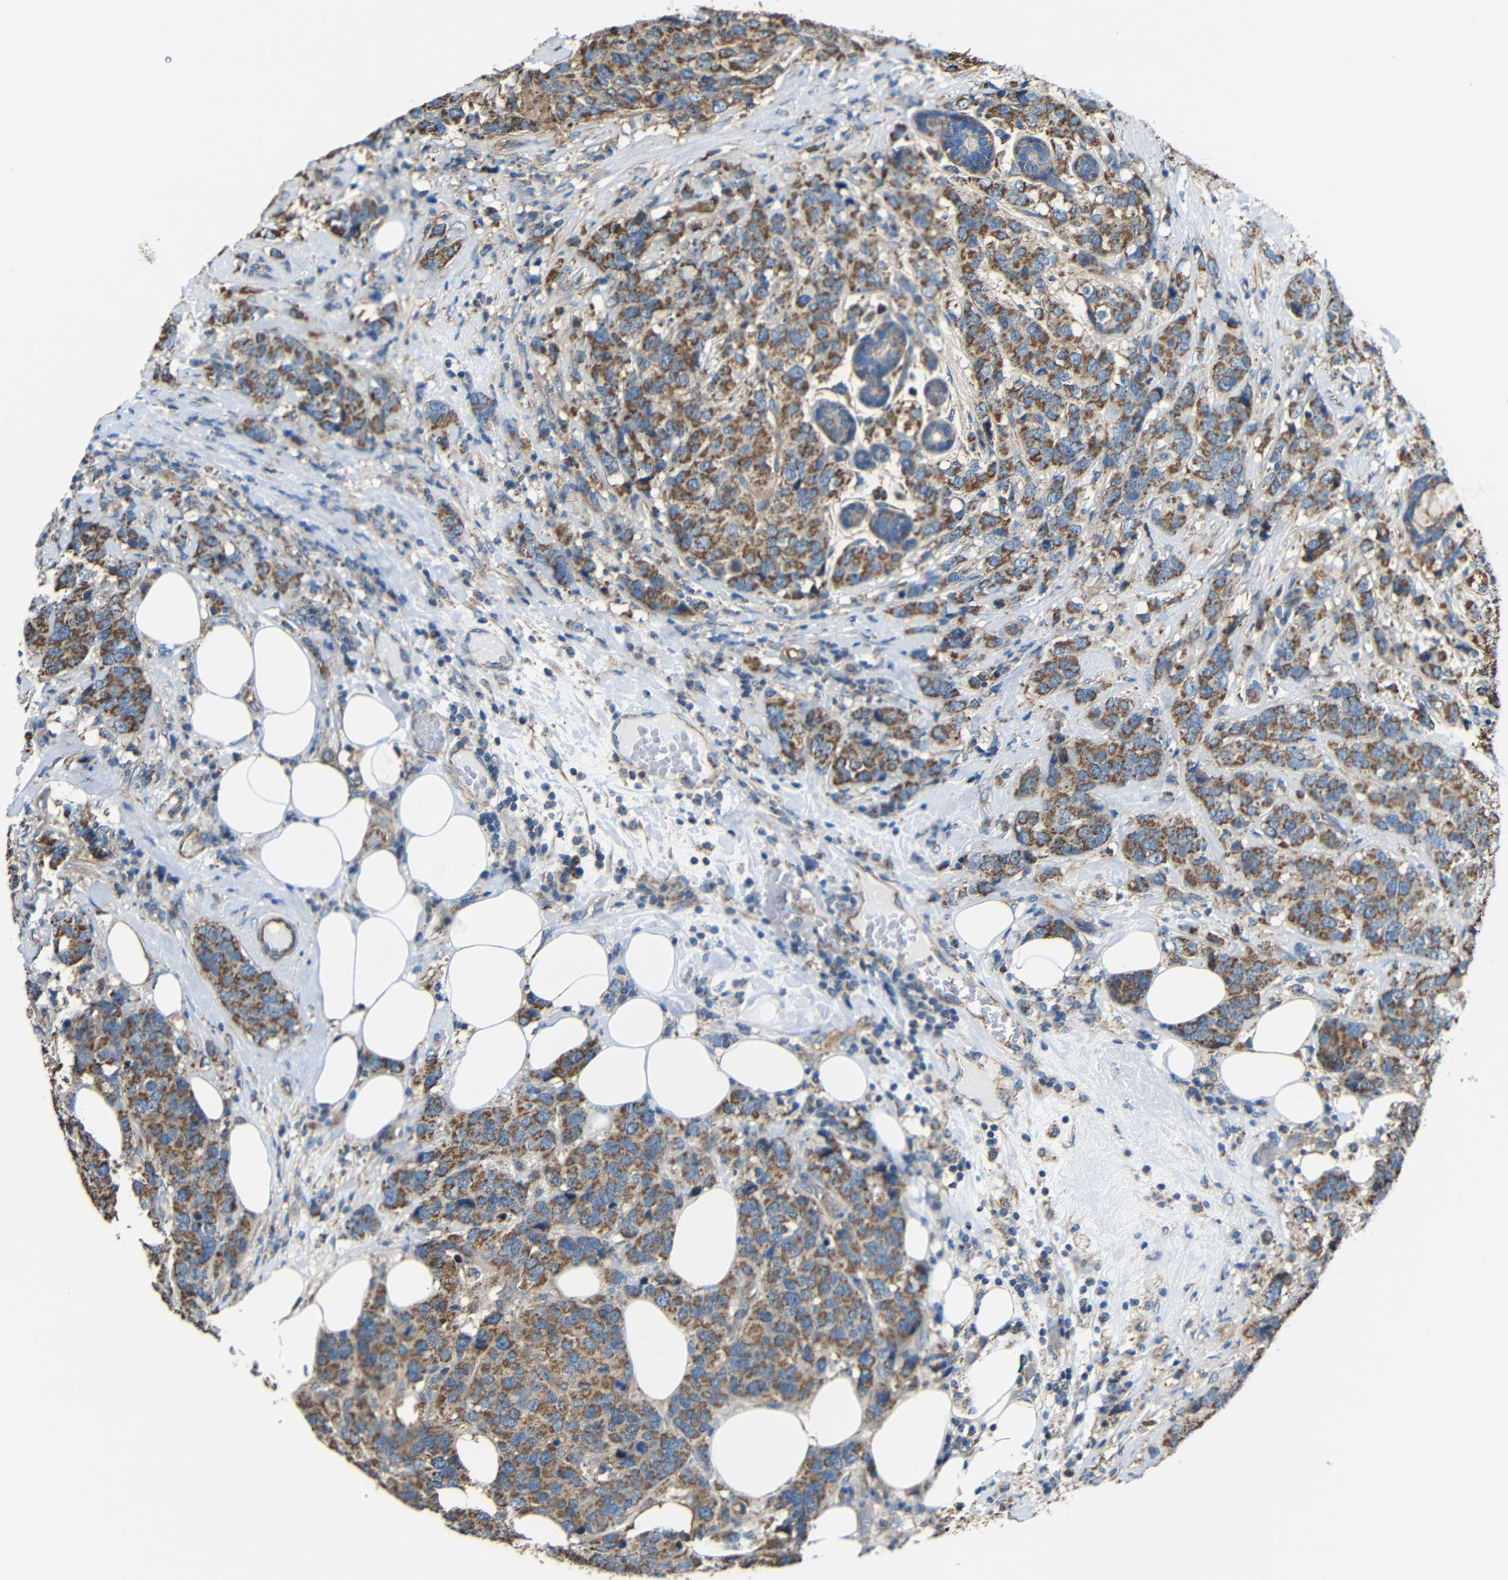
{"staining": {"intensity": "strong", "quantity": ">75%", "location": "cytoplasmic/membranous"}, "tissue": "breast cancer", "cell_type": "Tumor cells", "image_type": "cancer", "snomed": [{"axis": "morphology", "description": "Lobular carcinoma"}, {"axis": "topography", "description": "Breast"}], "caption": "IHC of breast cancer demonstrates high levels of strong cytoplasmic/membranous positivity in about >75% of tumor cells. (Brightfield microscopy of DAB IHC at high magnification).", "gene": "INTS6L", "patient": {"sex": "female", "age": 59}}